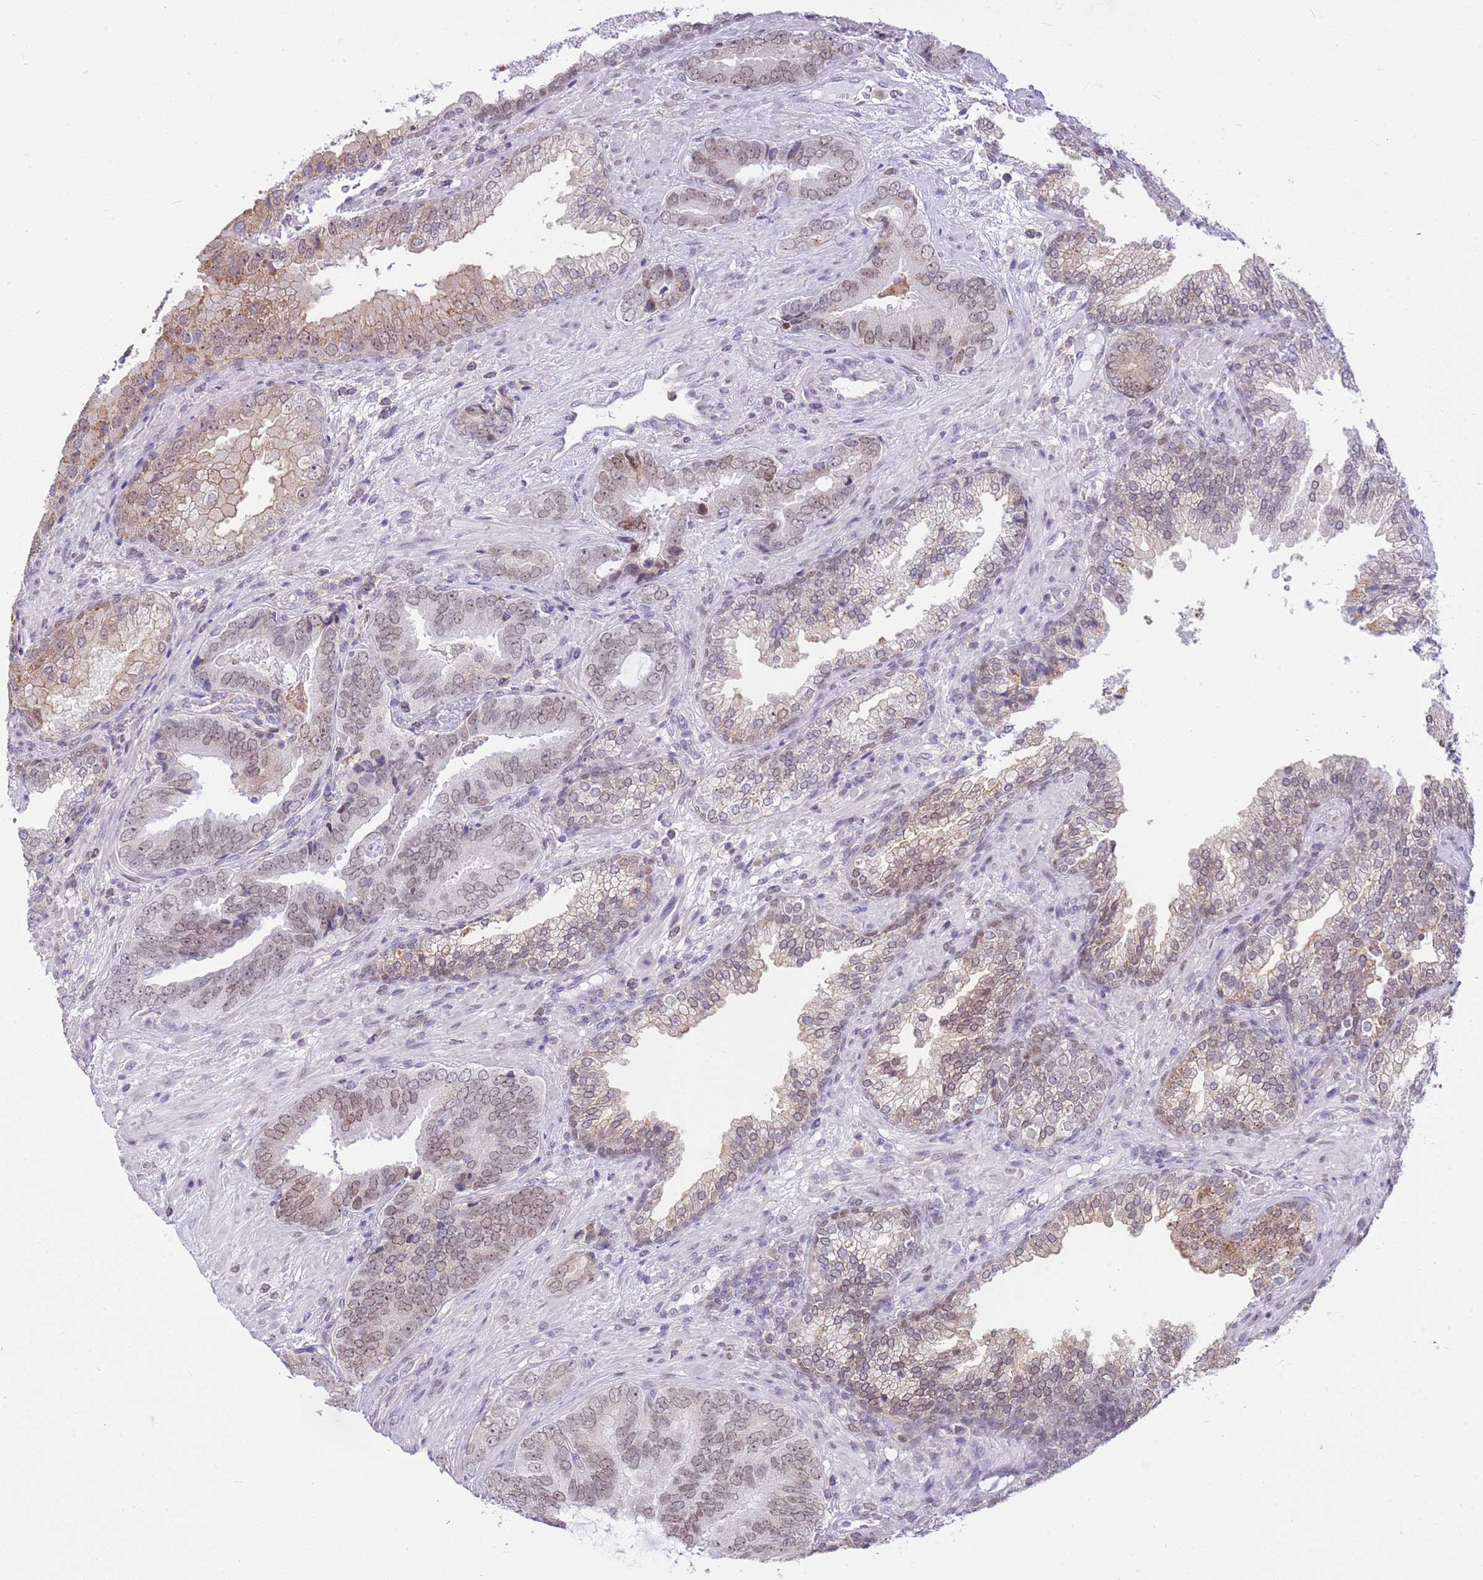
{"staining": {"intensity": "weak", "quantity": "25%-75%", "location": "nuclear"}, "tissue": "prostate cancer", "cell_type": "Tumor cells", "image_type": "cancer", "snomed": [{"axis": "morphology", "description": "Adenocarcinoma, High grade"}, {"axis": "topography", "description": "Prostate"}], "caption": "The histopathology image shows a brown stain indicating the presence of a protein in the nuclear of tumor cells in prostate adenocarcinoma (high-grade).", "gene": "DHX32", "patient": {"sex": "male", "age": 71}}